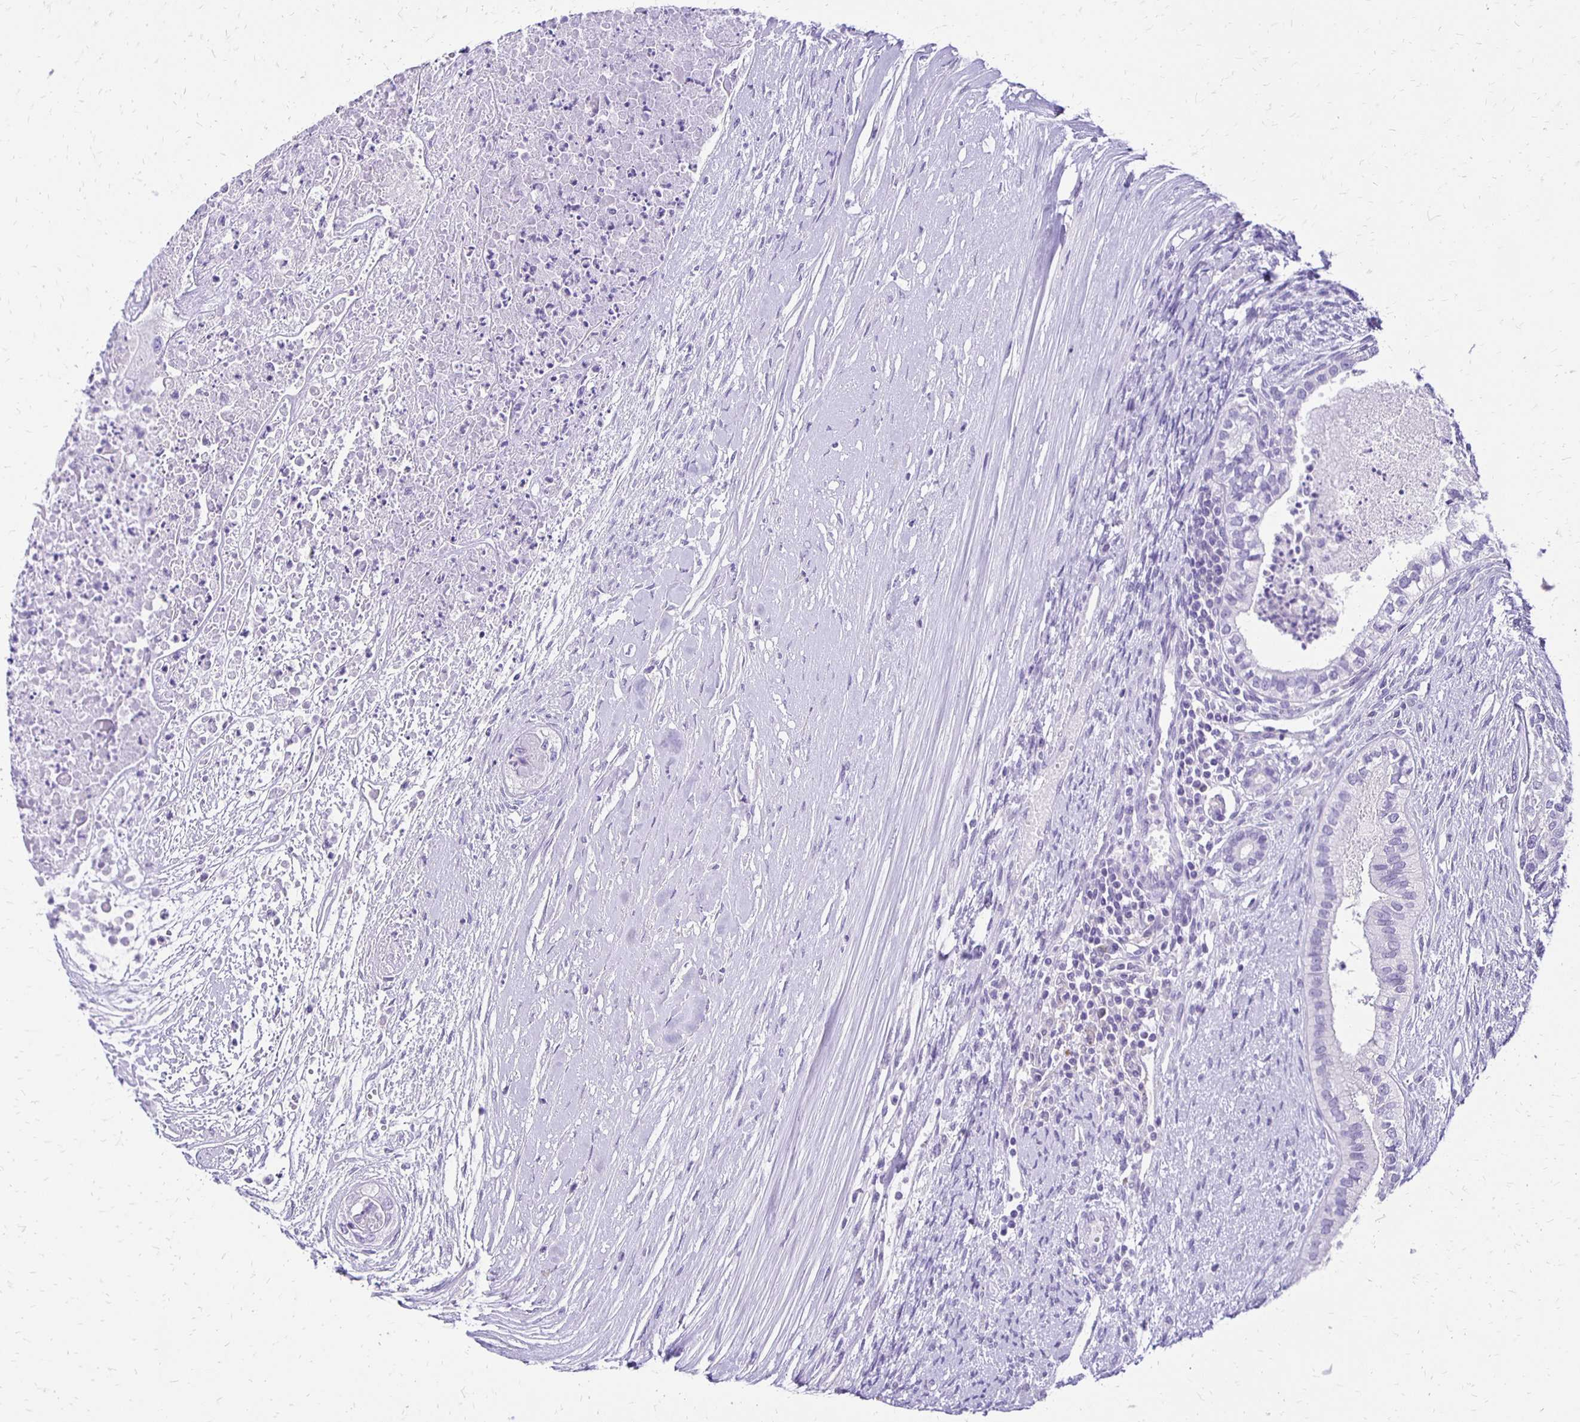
{"staining": {"intensity": "negative", "quantity": "none", "location": "none"}, "tissue": "testis cancer", "cell_type": "Tumor cells", "image_type": "cancer", "snomed": [{"axis": "morphology", "description": "Carcinoma, Embryonal, NOS"}, {"axis": "topography", "description": "Testis"}], "caption": "The image reveals no staining of tumor cells in embryonal carcinoma (testis).", "gene": "ANKRD45", "patient": {"sex": "male", "age": 37}}